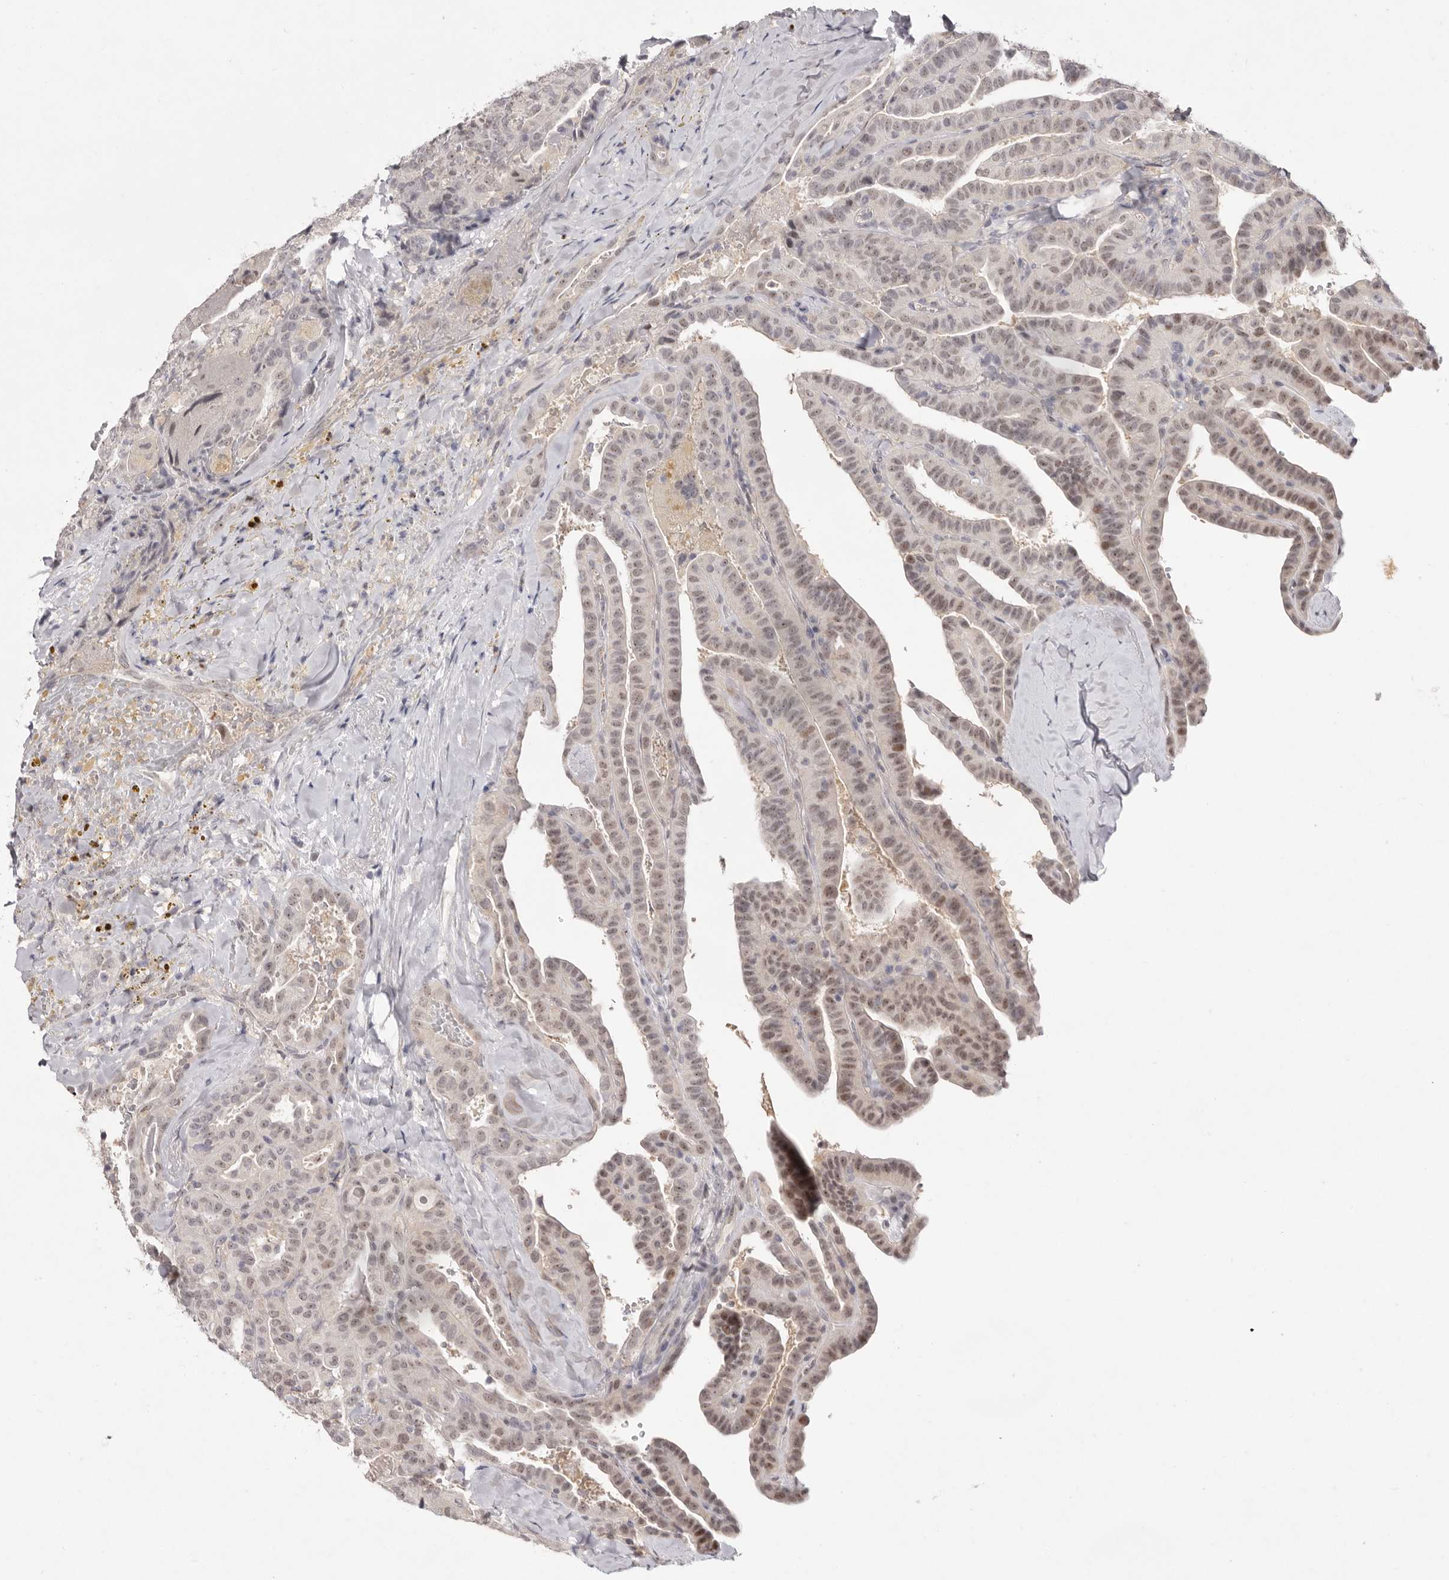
{"staining": {"intensity": "moderate", "quantity": ">75%", "location": "nuclear"}, "tissue": "thyroid cancer", "cell_type": "Tumor cells", "image_type": "cancer", "snomed": [{"axis": "morphology", "description": "Papillary adenocarcinoma, NOS"}, {"axis": "topography", "description": "Thyroid gland"}], "caption": "Immunohistochemical staining of human thyroid cancer (papillary adenocarcinoma) shows medium levels of moderate nuclear protein staining in about >75% of tumor cells.", "gene": "TADA1", "patient": {"sex": "male", "age": 77}}